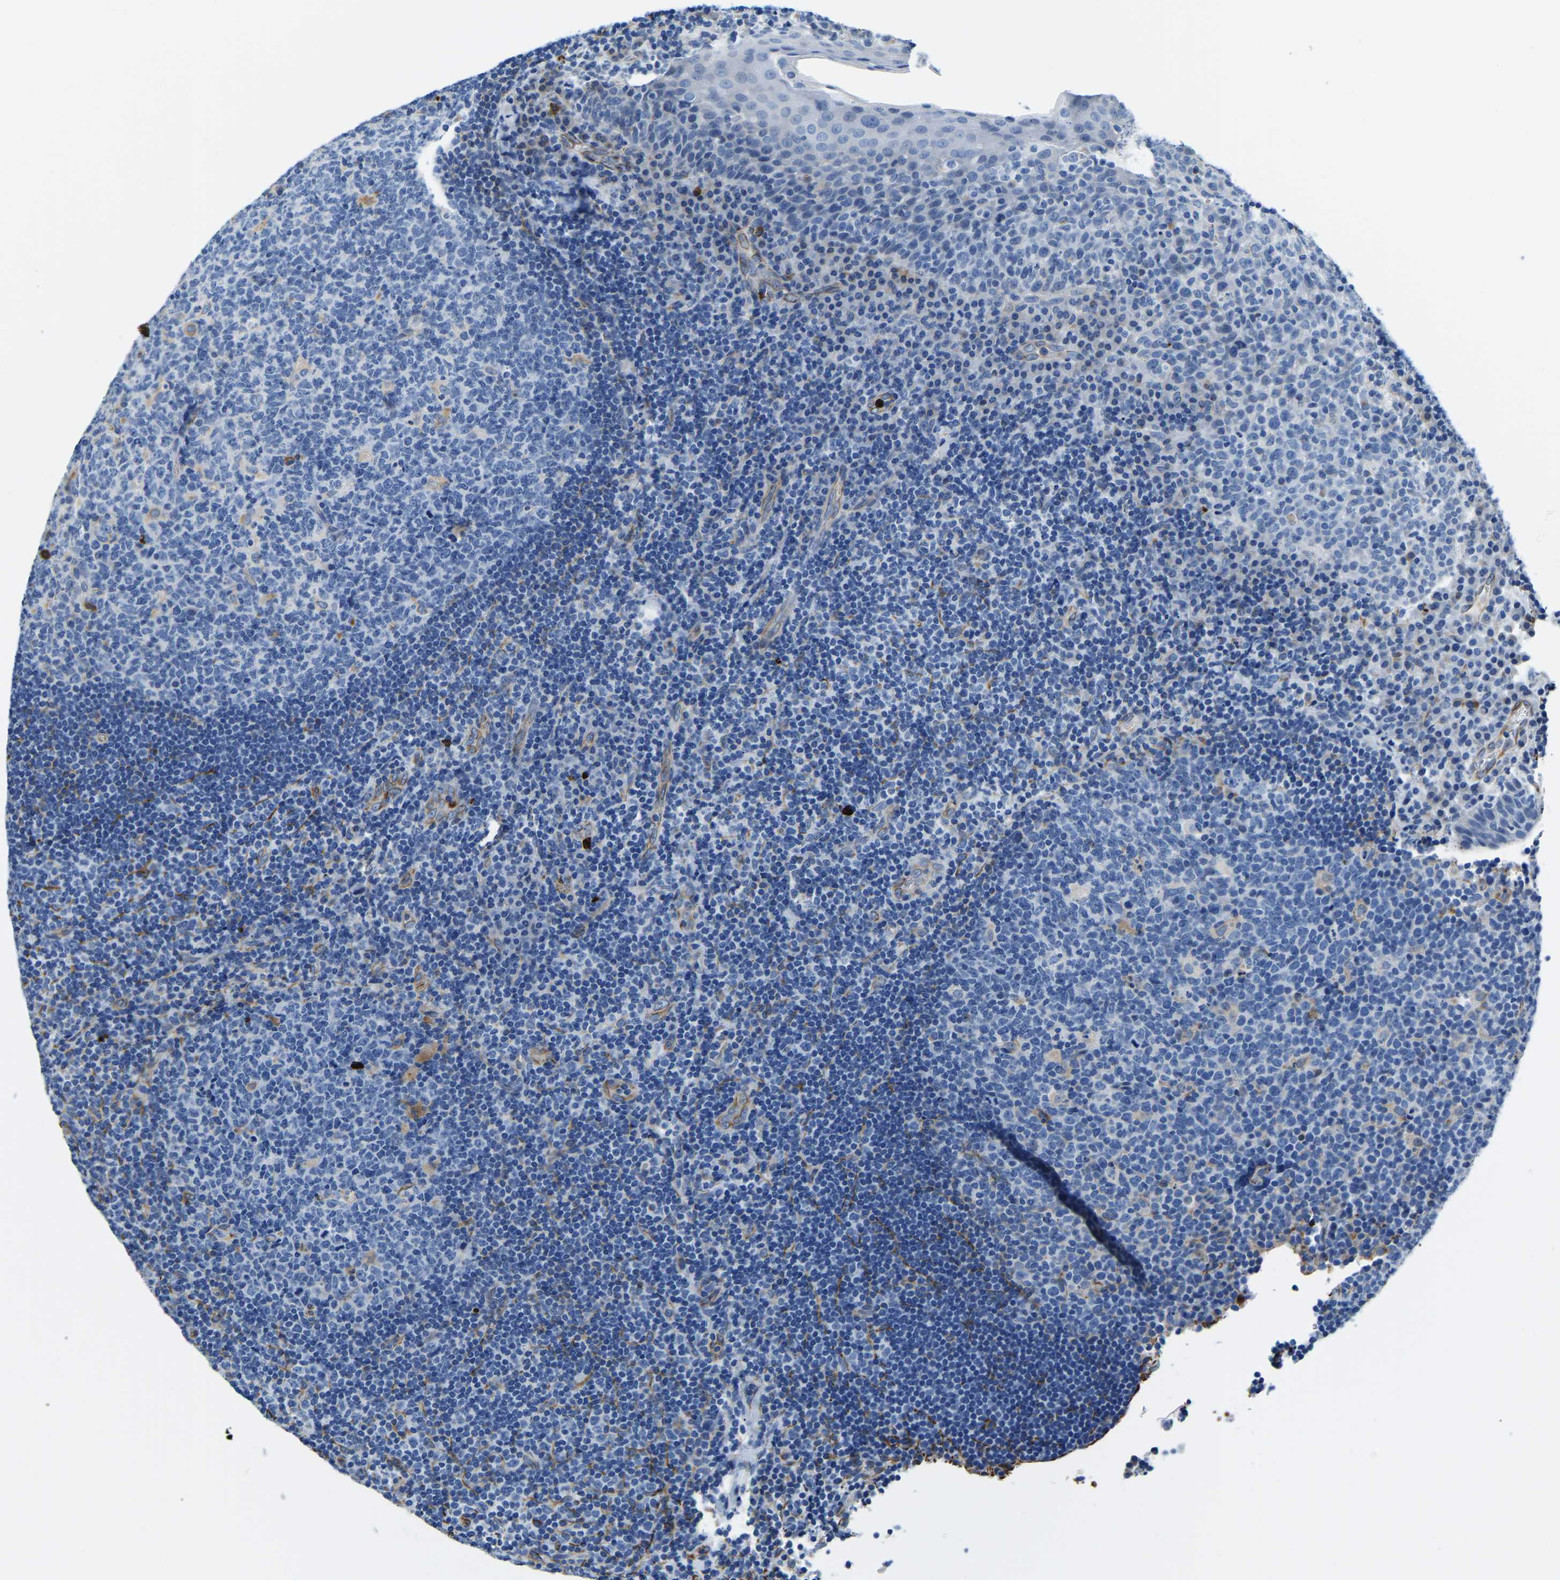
{"staining": {"intensity": "negative", "quantity": "none", "location": "none"}, "tissue": "tonsil", "cell_type": "Germinal center cells", "image_type": "normal", "snomed": [{"axis": "morphology", "description": "Normal tissue, NOS"}, {"axis": "topography", "description": "Tonsil"}], "caption": "This is a photomicrograph of IHC staining of normal tonsil, which shows no staining in germinal center cells. (DAB IHC with hematoxylin counter stain).", "gene": "MS4A3", "patient": {"sex": "male", "age": 17}}